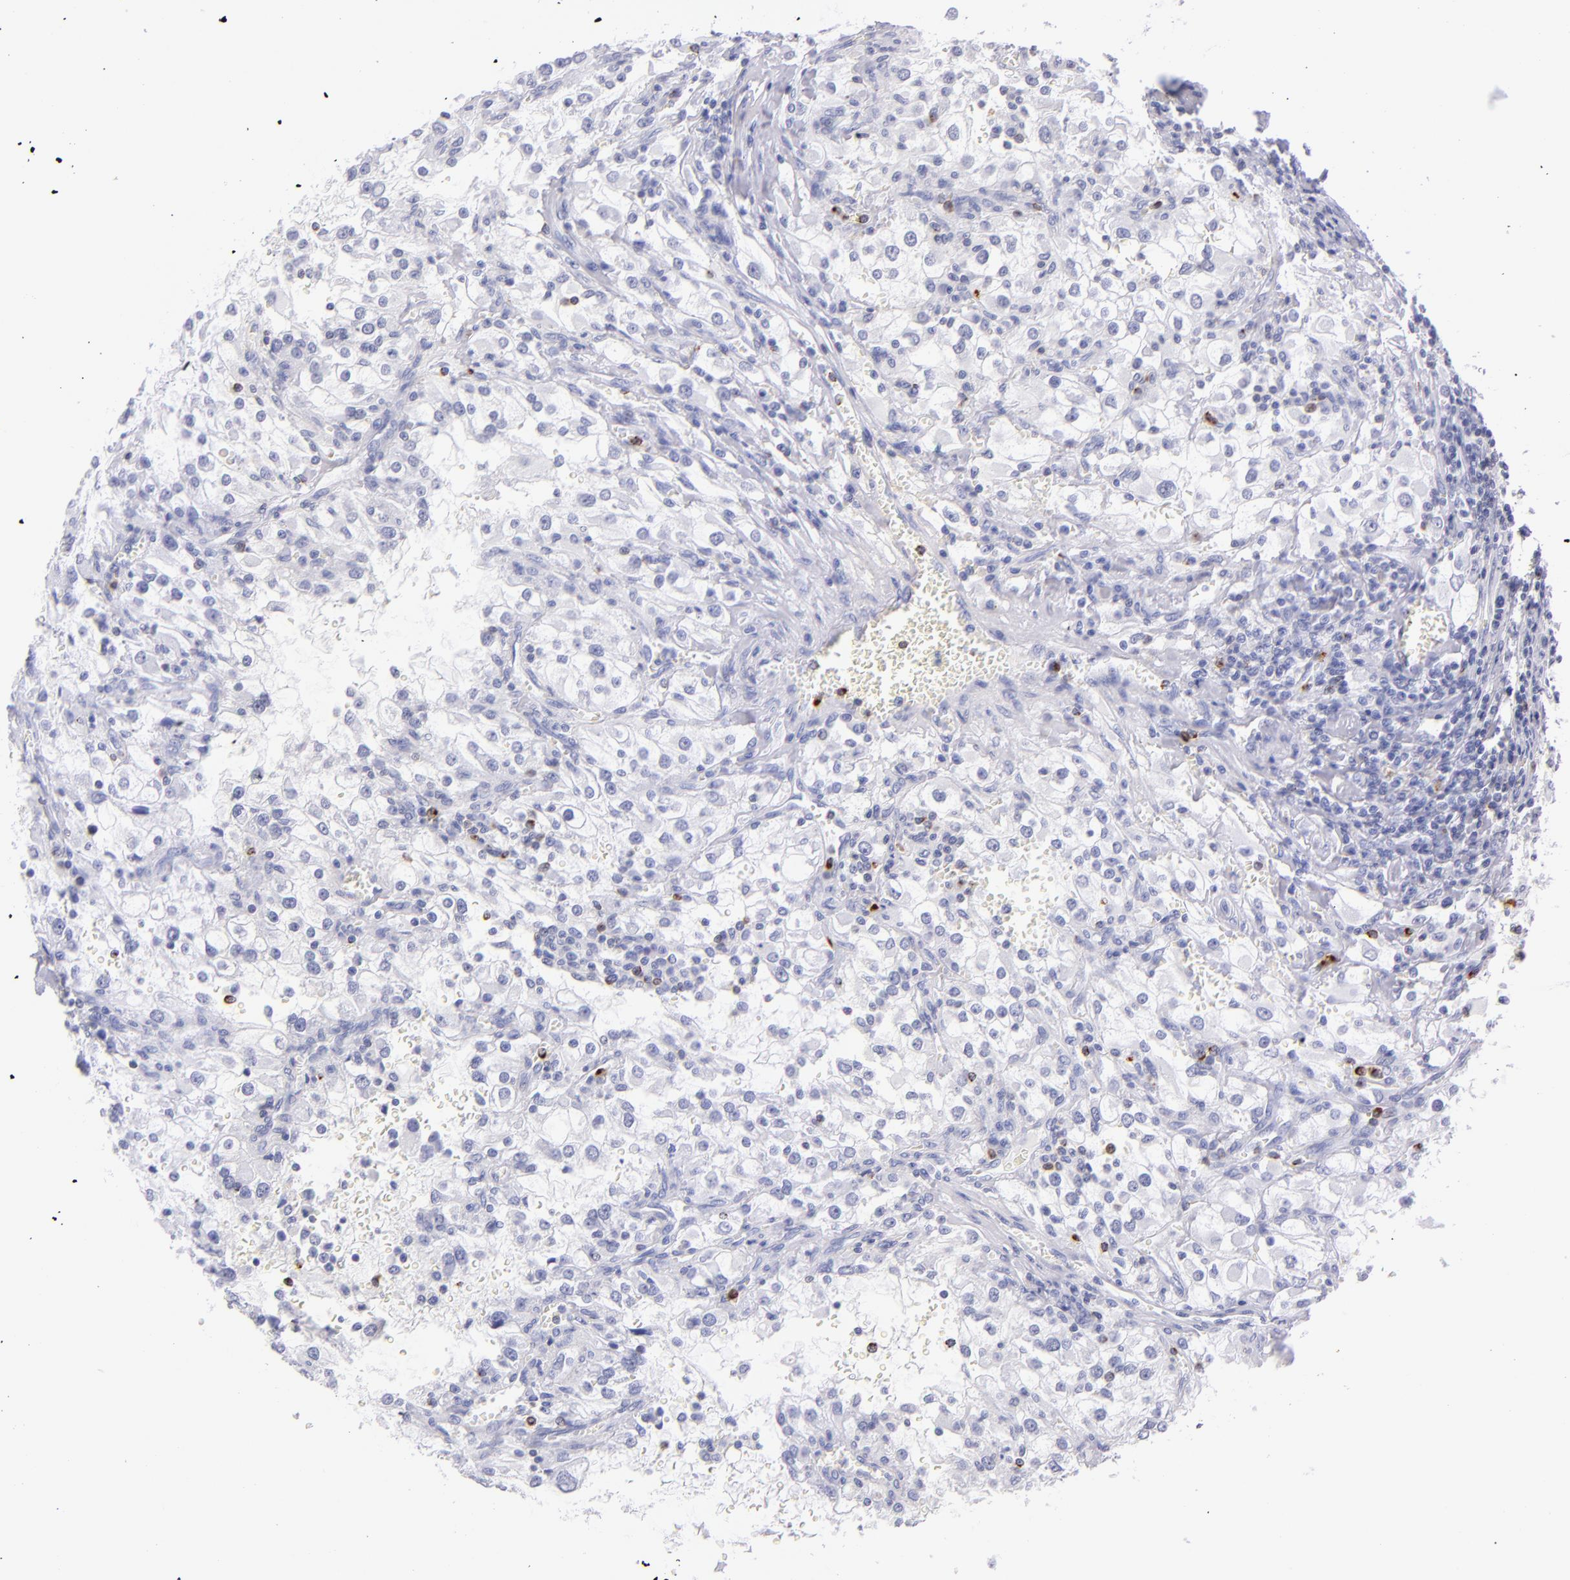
{"staining": {"intensity": "negative", "quantity": "none", "location": "none"}, "tissue": "renal cancer", "cell_type": "Tumor cells", "image_type": "cancer", "snomed": [{"axis": "morphology", "description": "Adenocarcinoma, NOS"}, {"axis": "topography", "description": "Kidney"}], "caption": "Tumor cells show no significant positivity in renal cancer.", "gene": "PRF1", "patient": {"sex": "female", "age": 52}}